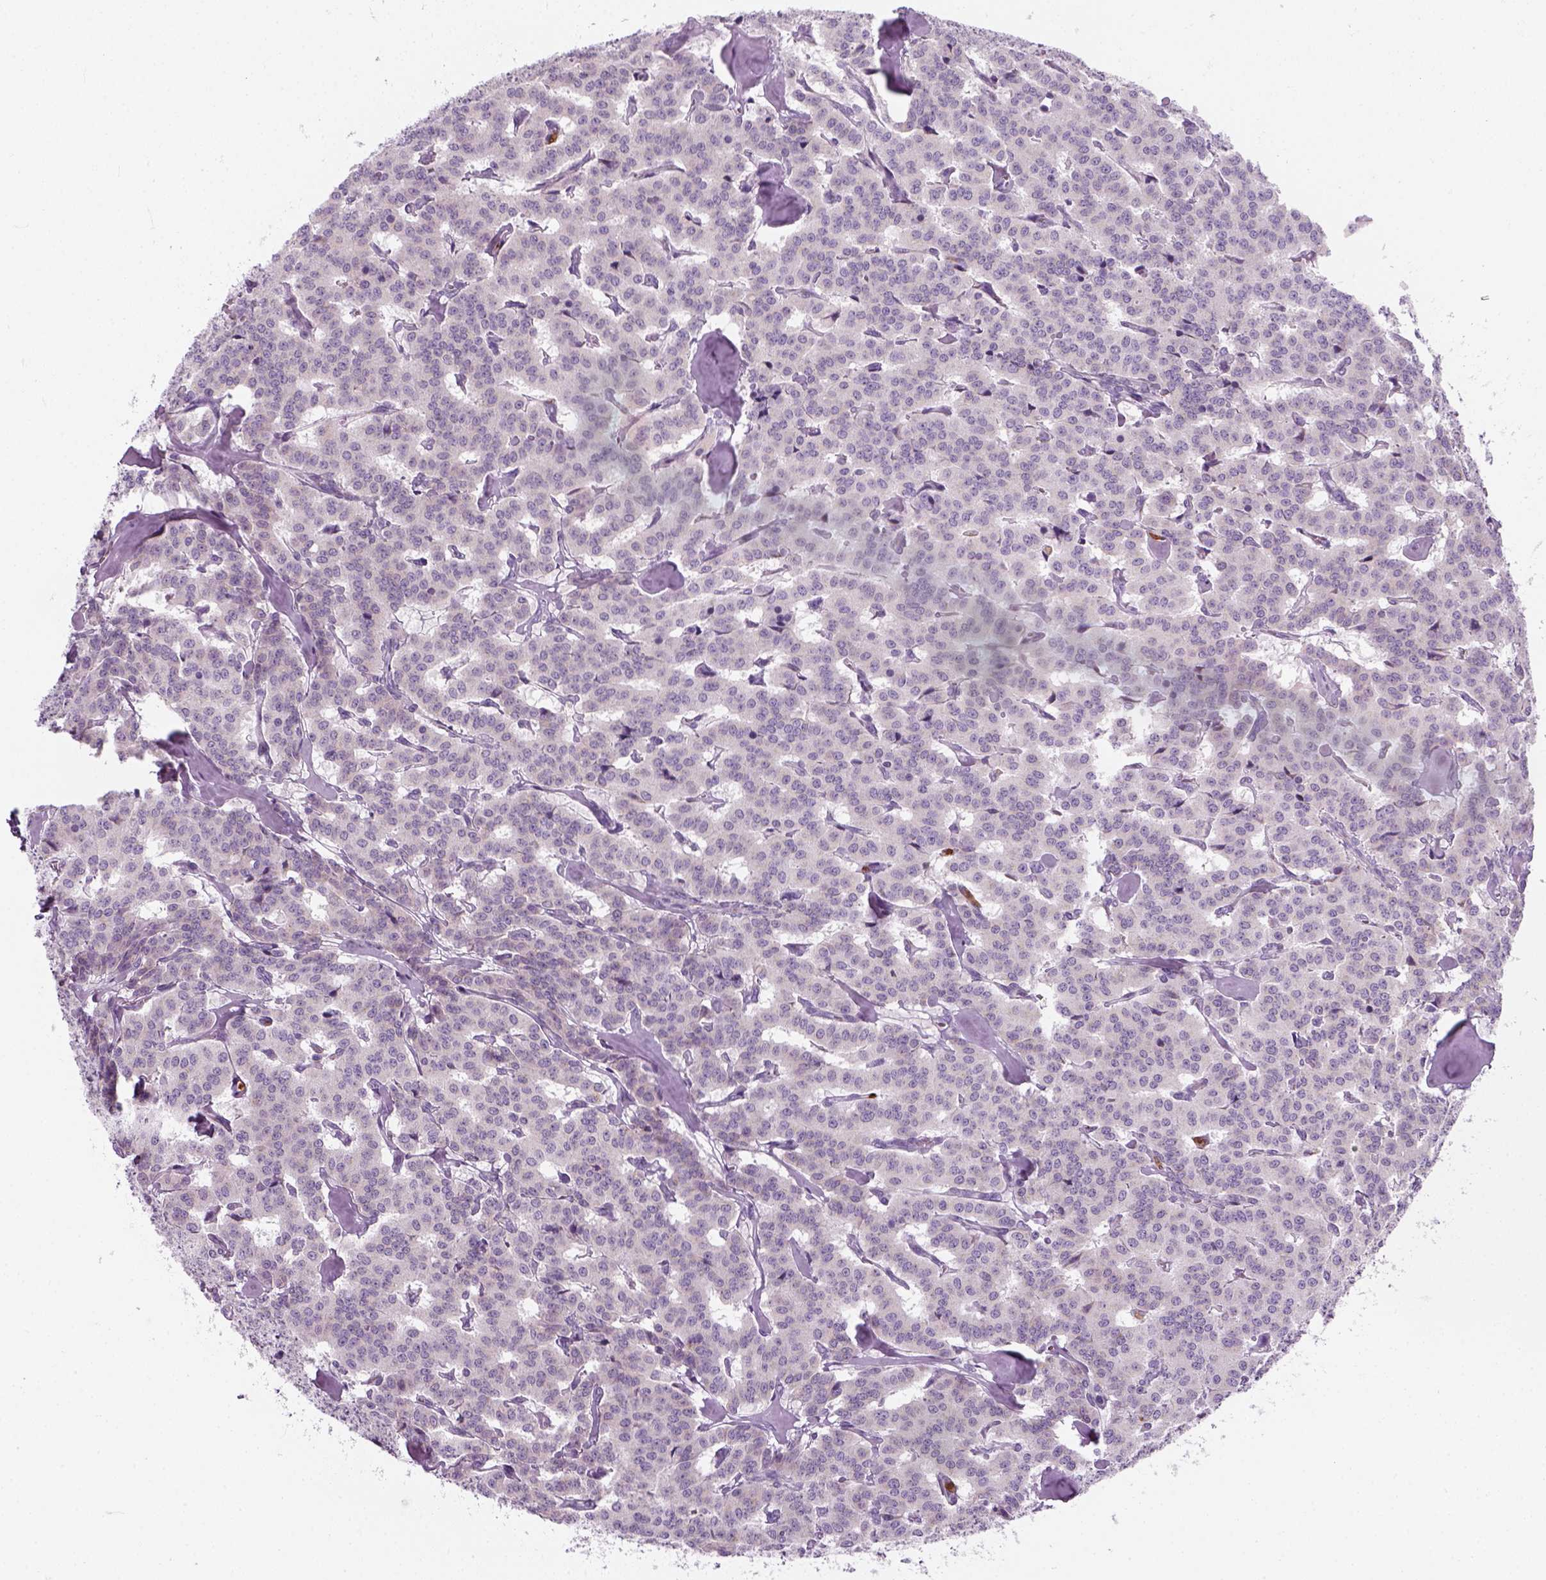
{"staining": {"intensity": "negative", "quantity": "none", "location": "none"}, "tissue": "carcinoid", "cell_type": "Tumor cells", "image_type": "cancer", "snomed": [{"axis": "morphology", "description": "Carcinoid, malignant, NOS"}, {"axis": "topography", "description": "Lung"}], "caption": "IHC of carcinoid (malignant) reveals no staining in tumor cells. (DAB IHC with hematoxylin counter stain).", "gene": "IL4", "patient": {"sex": "female", "age": 46}}